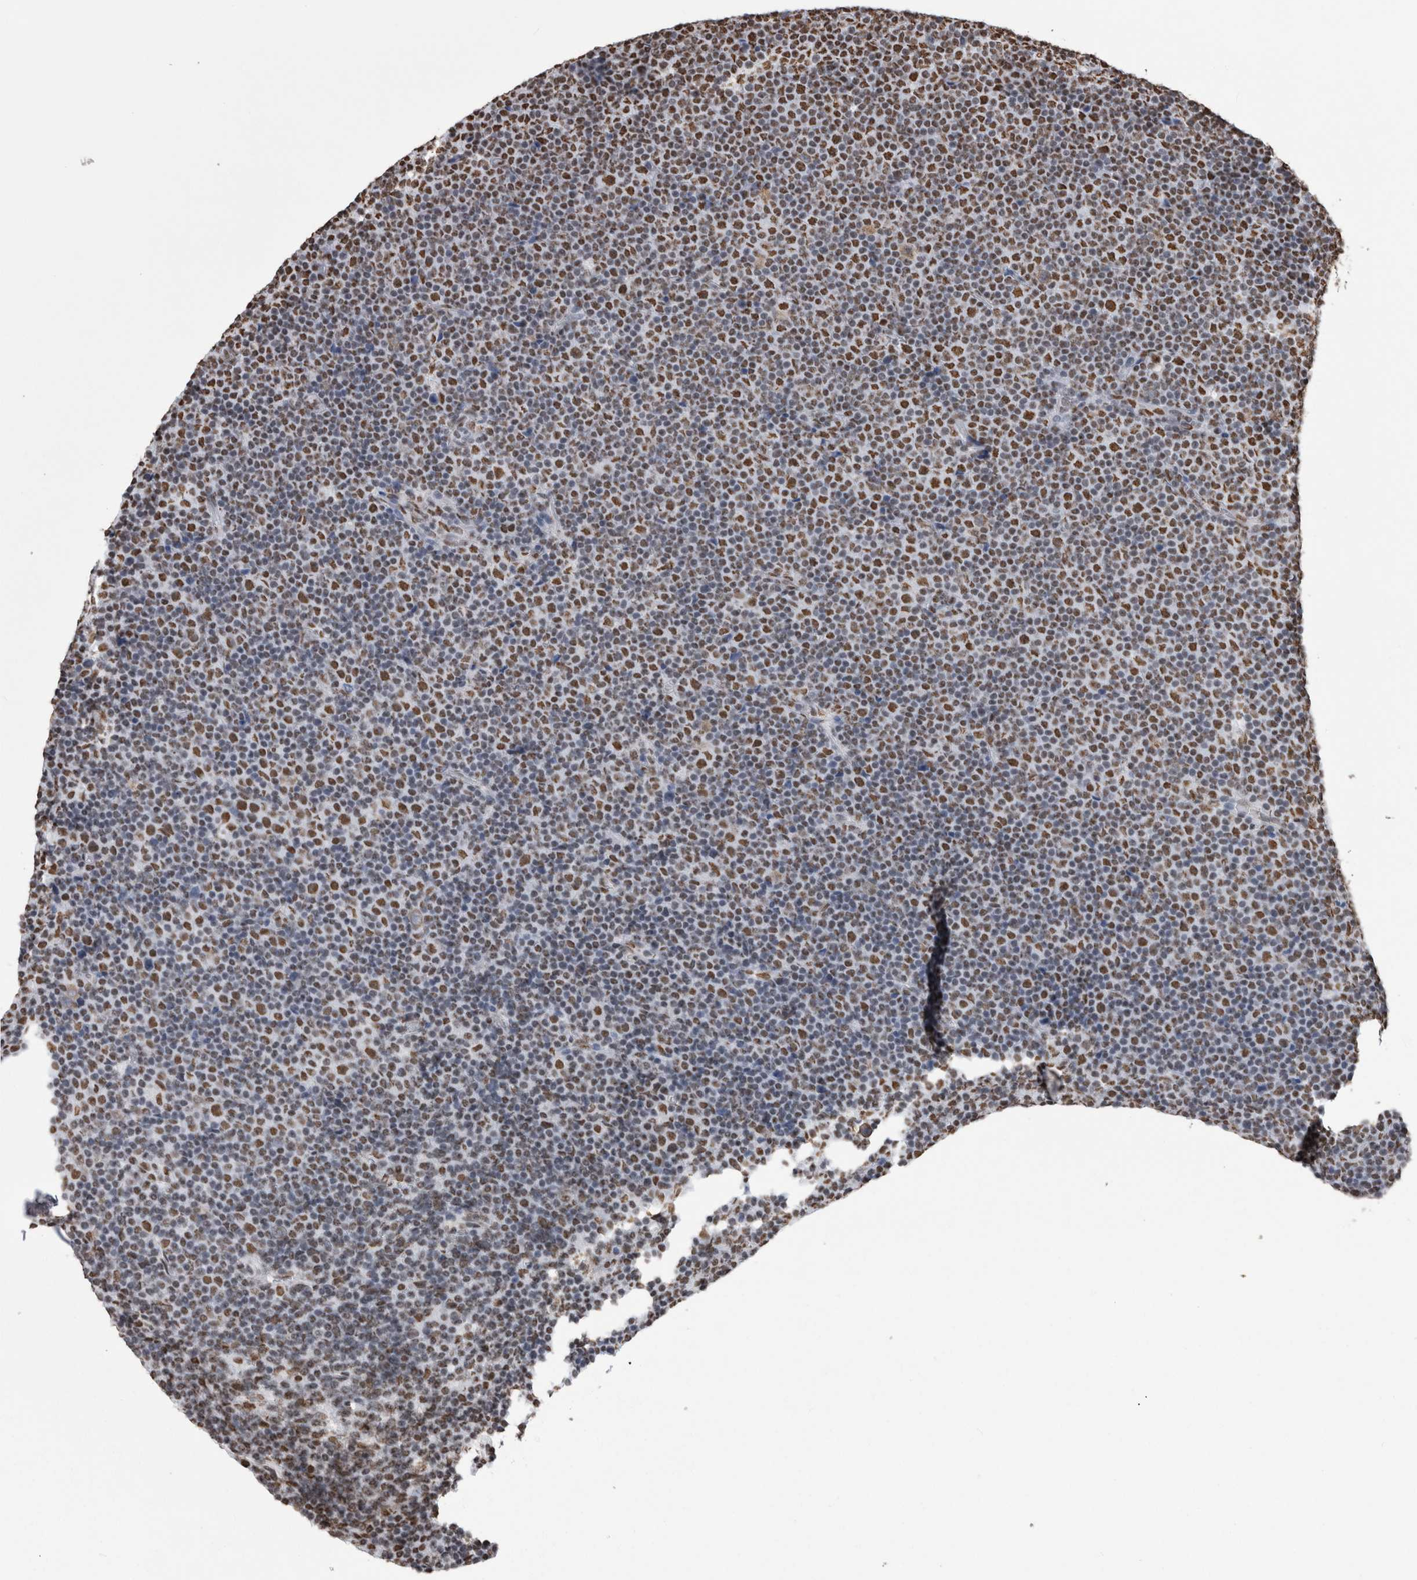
{"staining": {"intensity": "moderate", "quantity": "25%-75%", "location": "nuclear"}, "tissue": "lymphoma", "cell_type": "Tumor cells", "image_type": "cancer", "snomed": [{"axis": "morphology", "description": "Malignant lymphoma, non-Hodgkin's type, Low grade"}, {"axis": "topography", "description": "Lymph node"}], "caption": "A high-resolution micrograph shows IHC staining of malignant lymphoma, non-Hodgkin's type (low-grade), which exhibits moderate nuclear staining in about 25%-75% of tumor cells.", "gene": "ALPK3", "patient": {"sex": "female", "age": 67}}